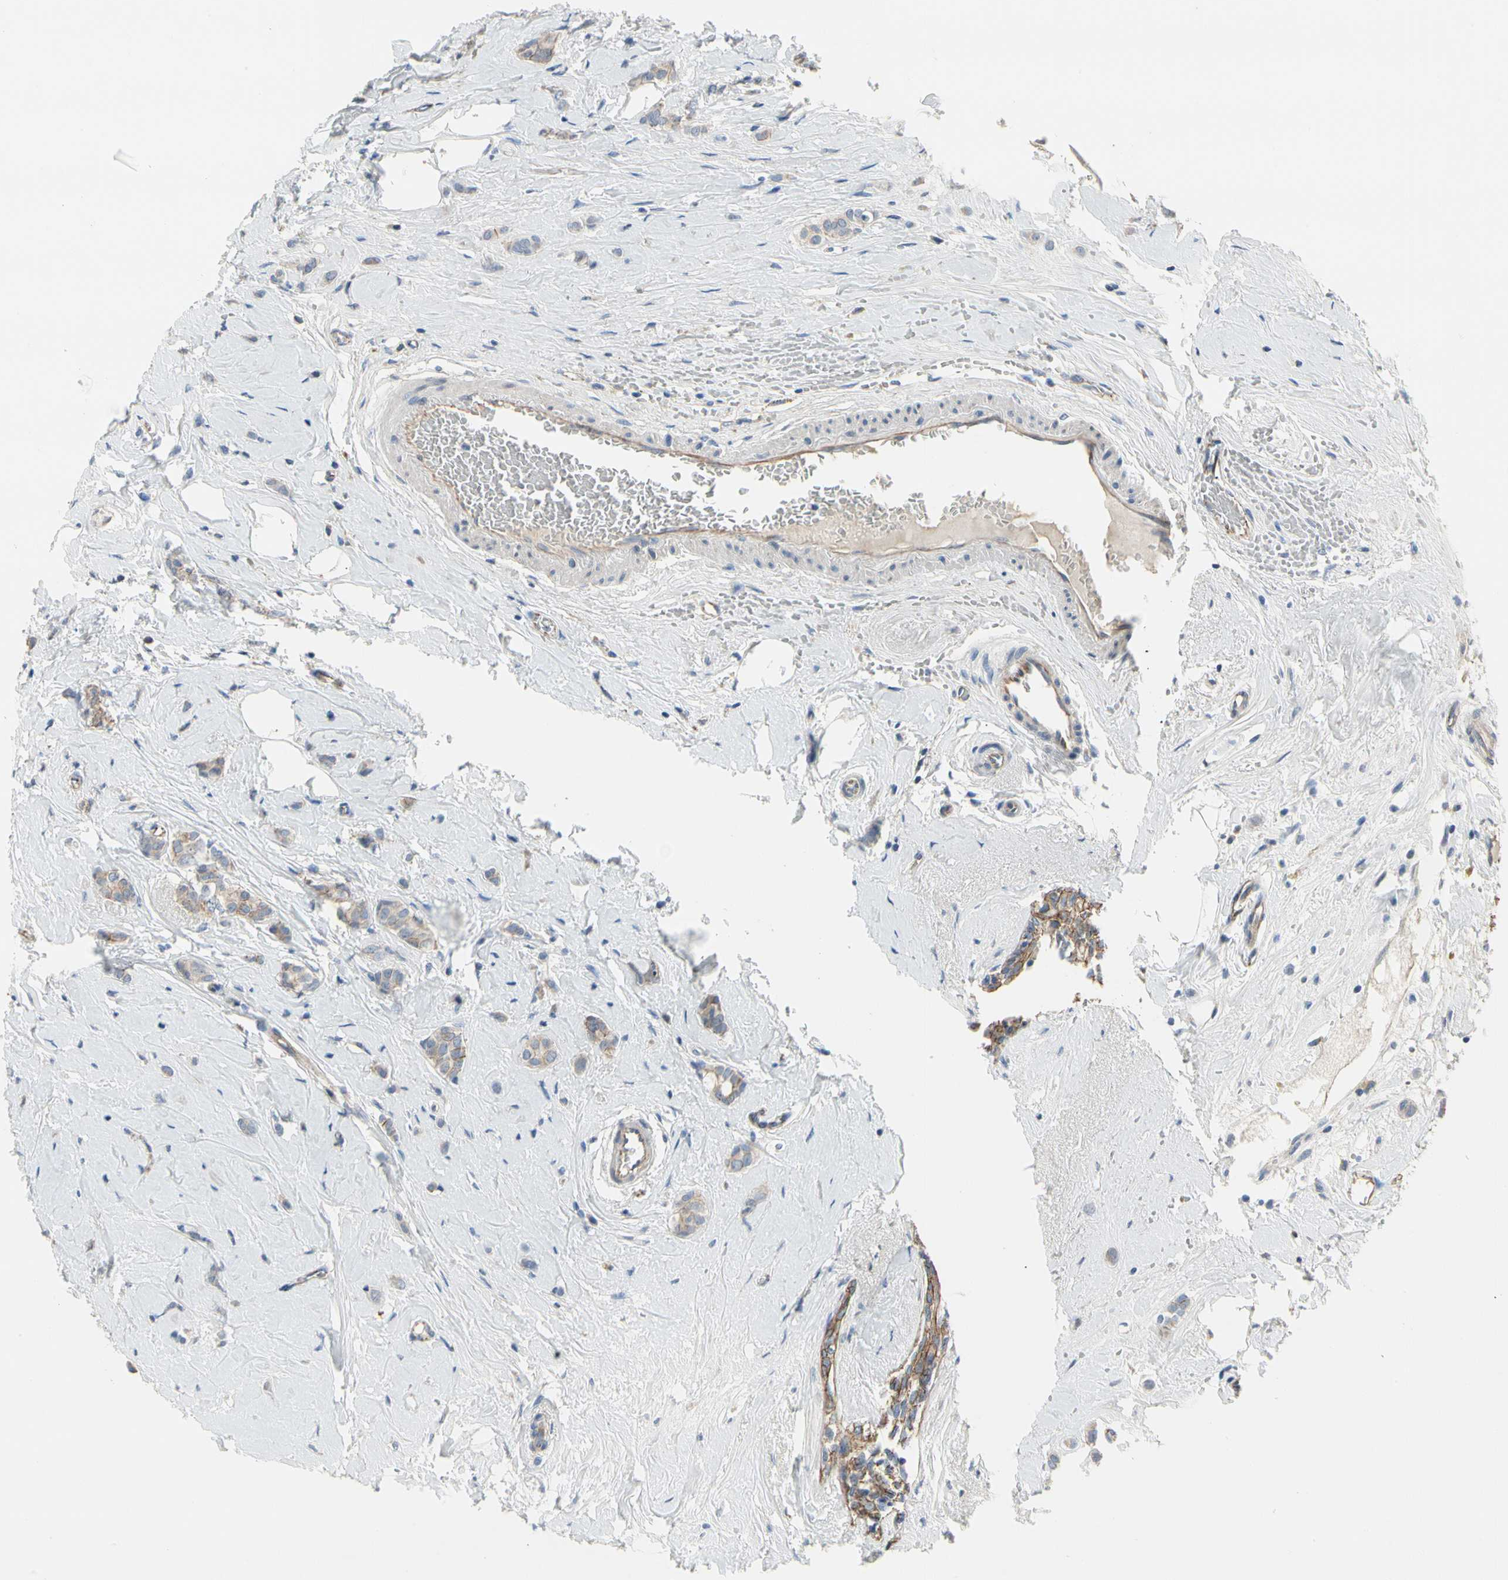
{"staining": {"intensity": "weak", "quantity": "25%-75%", "location": "cytoplasmic/membranous"}, "tissue": "breast cancer", "cell_type": "Tumor cells", "image_type": "cancer", "snomed": [{"axis": "morphology", "description": "Lobular carcinoma"}, {"axis": "topography", "description": "Breast"}], "caption": "This is a micrograph of IHC staining of breast cancer (lobular carcinoma), which shows weak positivity in the cytoplasmic/membranous of tumor cells.", "gene": "LGR6", "patient": {"sex": "female", "age": 60}}